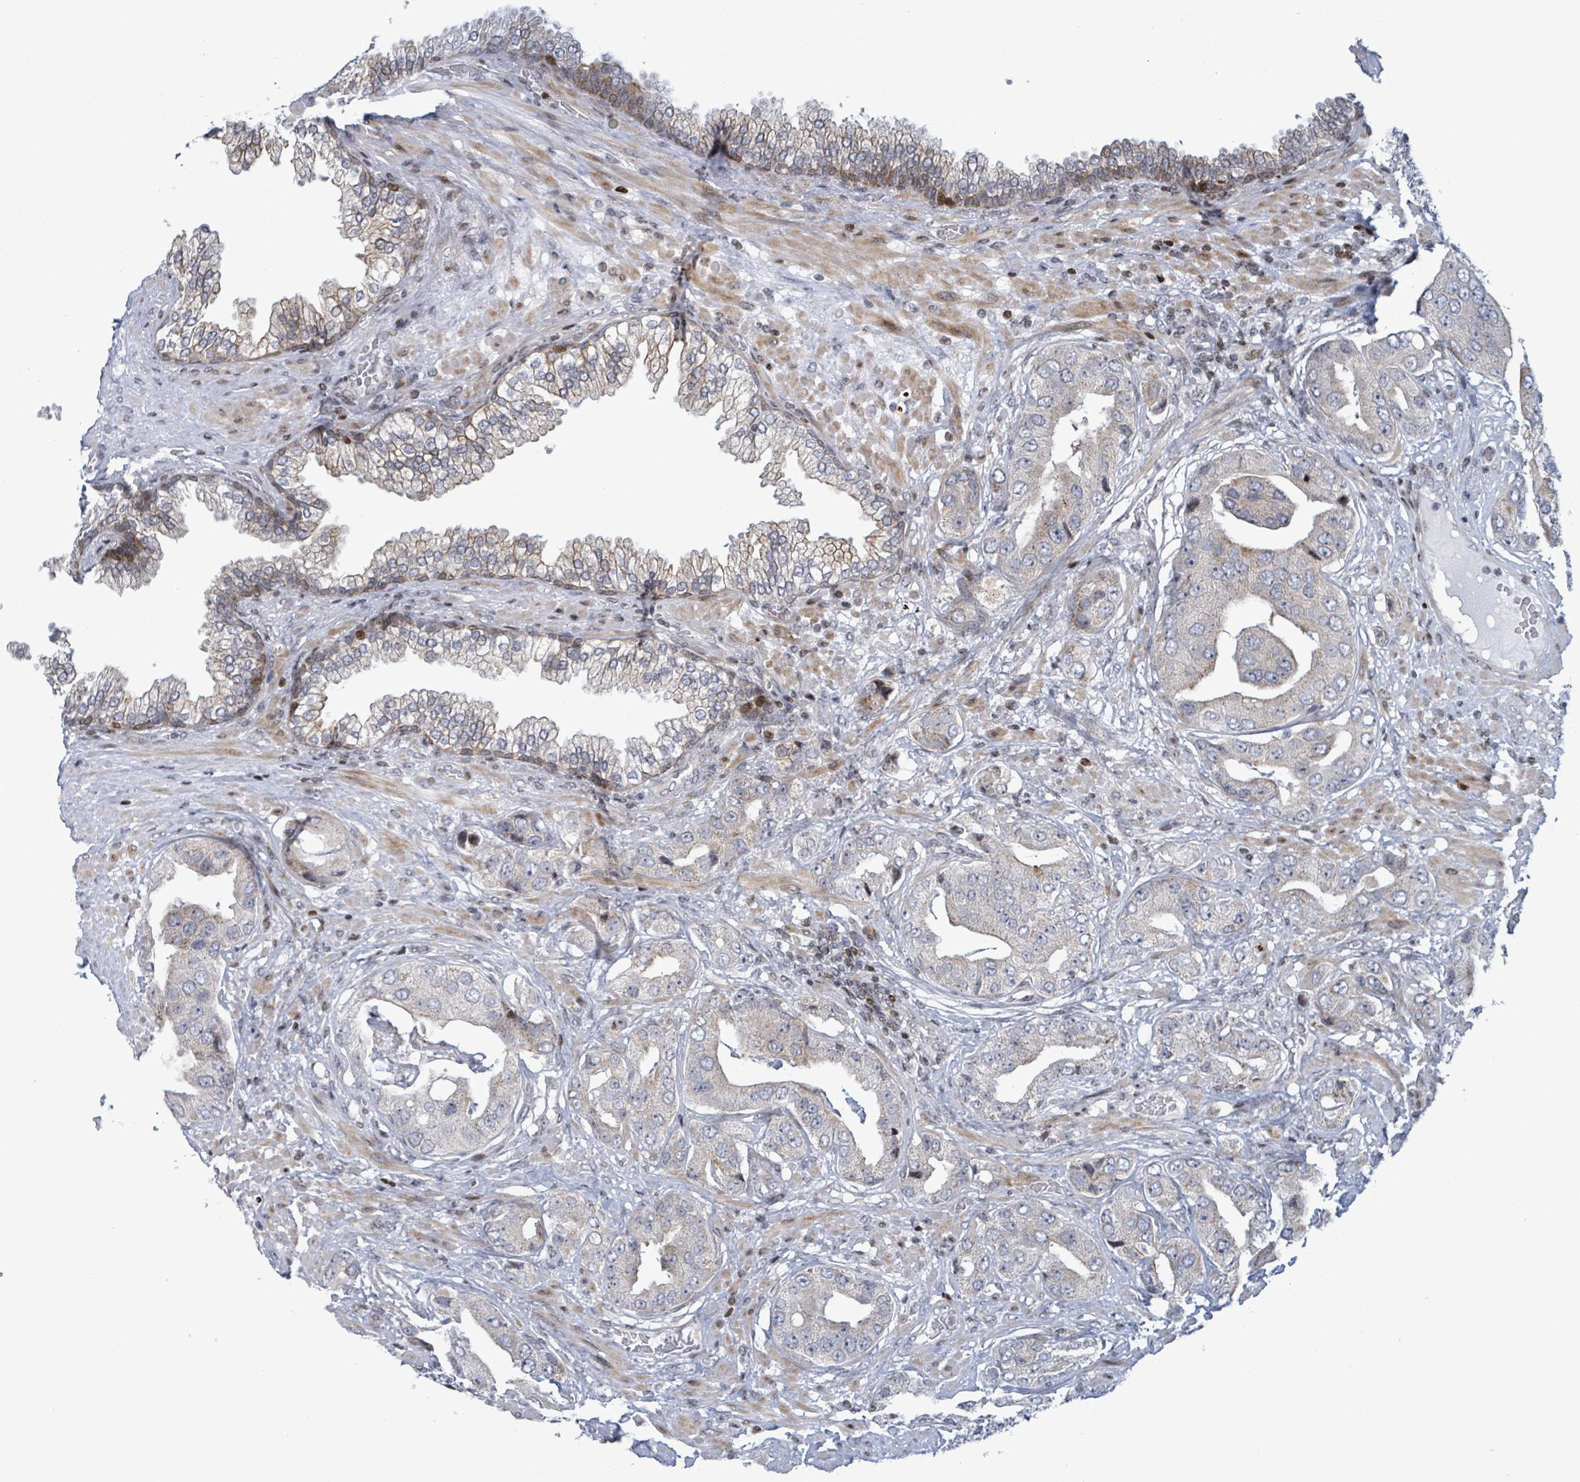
{"staining": {"intensity": "weak", "quantity": "<25%", "location": "cytoplasmic/membranous"}, "tissue": "prostate cancer", "cell_type": "Tumor cells", "image_type": "cancer", "snomed": [{"axis": "morphology", "description": "Adenocarcinoma, High grade"}, {"axis": "topography", "description": "Prostate"}], "caption": "Prostate adenocarcinoma (high-grade) was stained to show a protein in brown. There is no significant expression in tumor cells.", "gene": "FNDC4", "patient": {"sex": "male", "age": 63}}